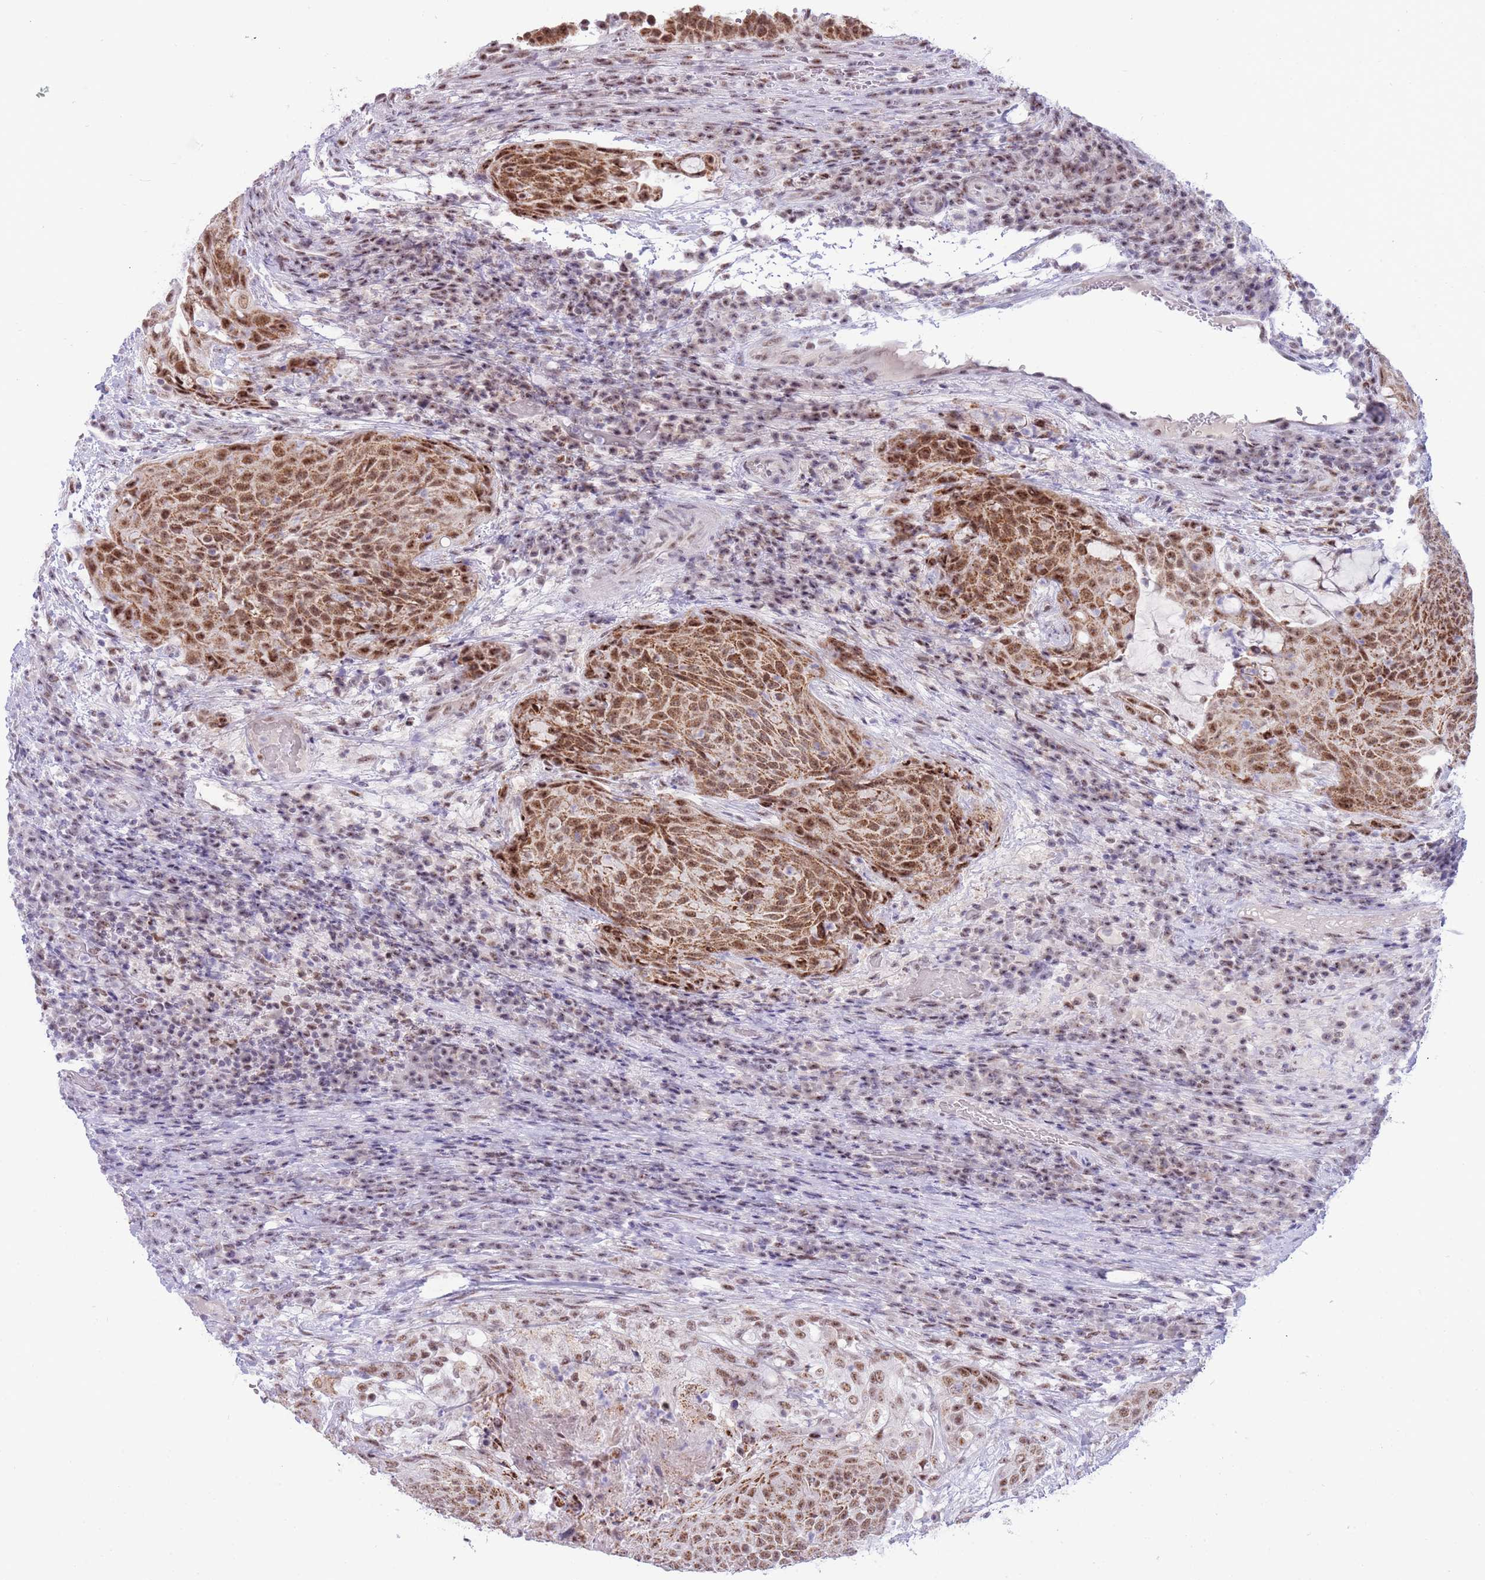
{"staining": {"intensity": "moderate", "quantity": ">75%", "location": "cytoplasmic/membranous,nuclear"}, "tissue": "urothelial cancer", "cell_type": "Tumor cells", "image_type": "cancer", "snomed": [{"axis": "morphology", "description": "Urothelial carcinoma, High grade"}, {"axis": "topography", "description": "Urinary bladder"}], "caption": "Protein expression analysis of high-grade urothelial carcinoma reveals moderate cytoplasmic/membranous and nuclear staining in about >75% of tumor cells.", "gene": "CYP2B6", "patient": {"sex": "female", "age": 63}}